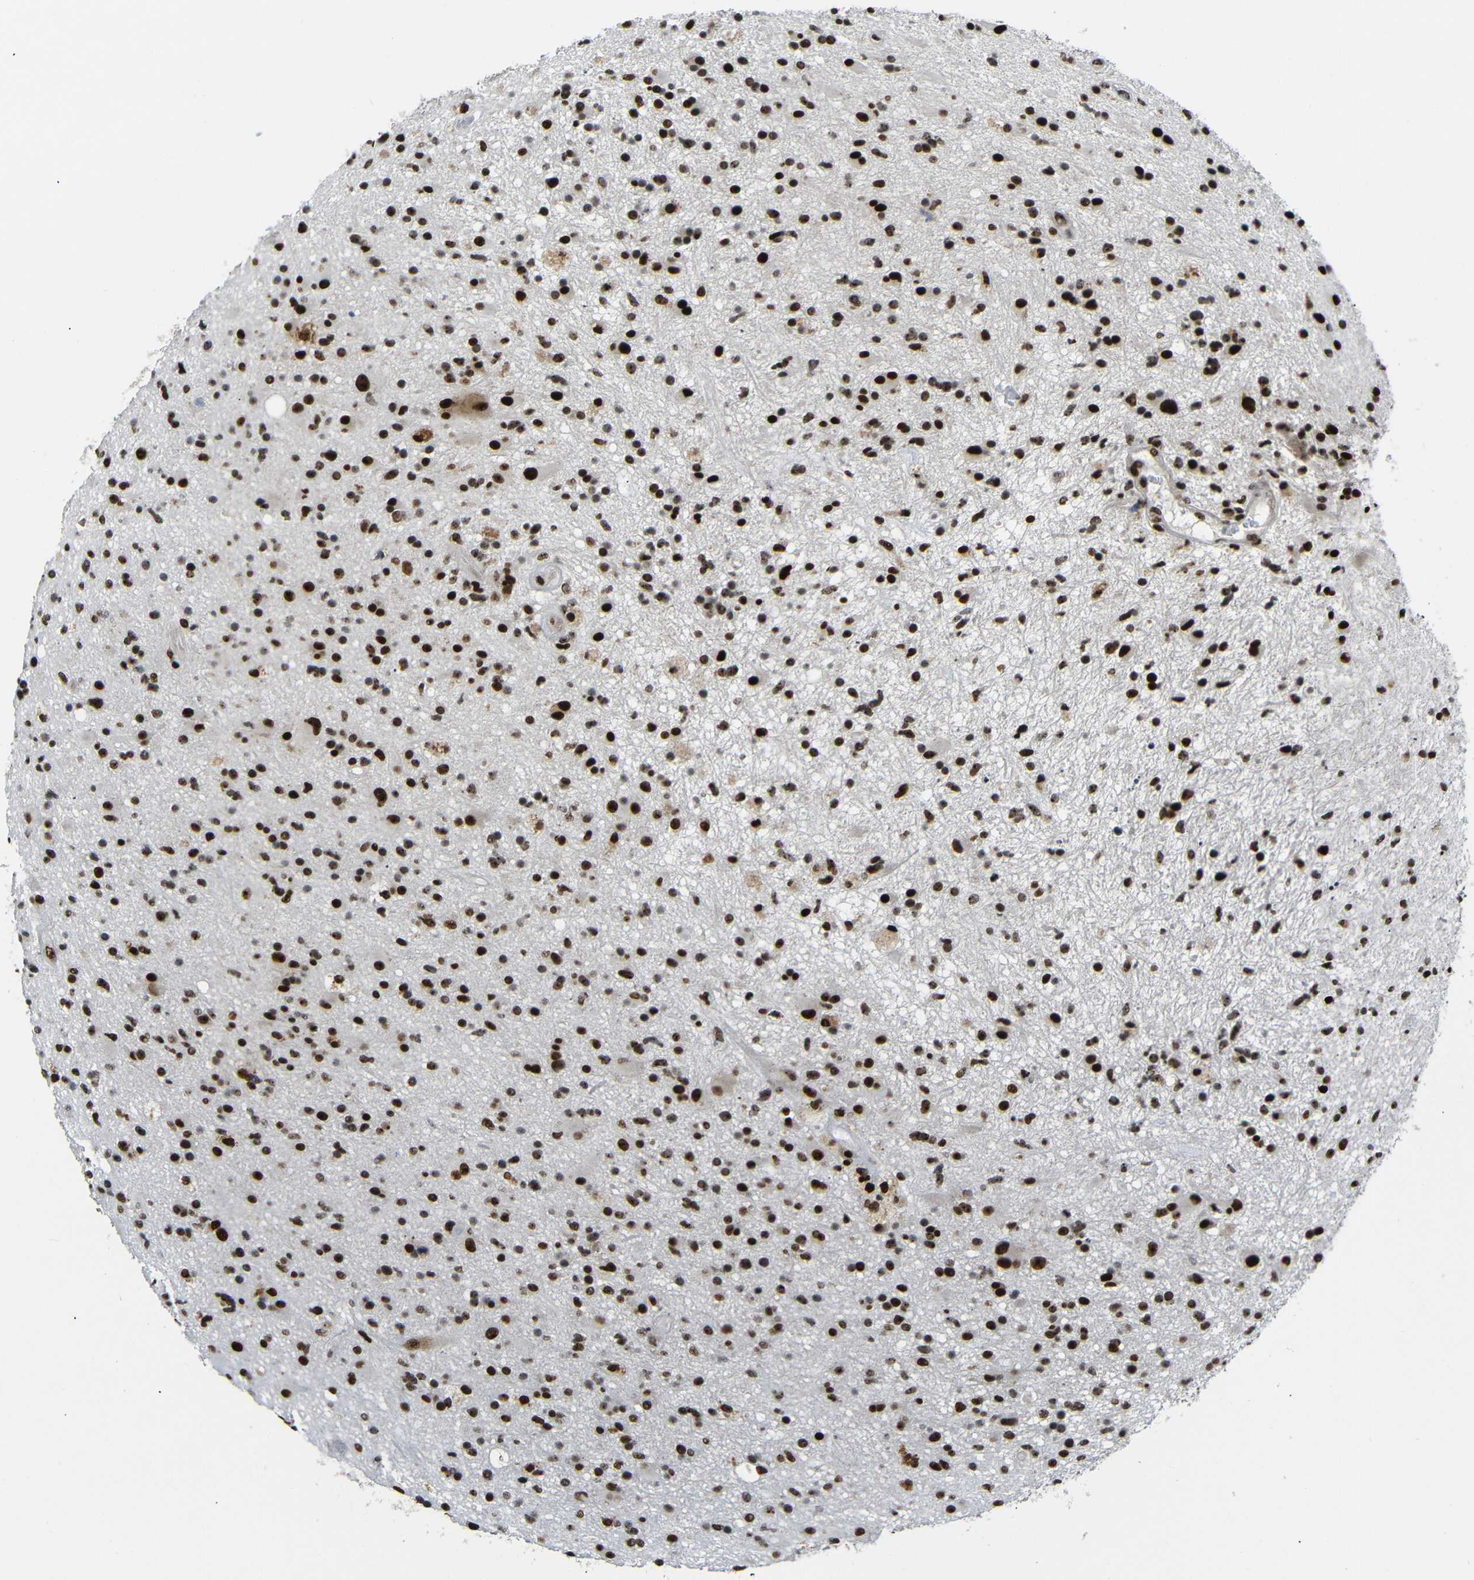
{"staining": {"intensity": "strong", "quantity": ">75%", "location": "nuclear"}, "tissue": "glioma", "cell_type": "Tumor cells", "image_type": "cancer", "snomed": [{"axis": "morphology", "description": "Glioma, malignant, High grade"}, {"axis": "topography", "description": "Brain"}], "caption": "Immunohistochemistry (IHC) (DAB) staining of human glioma shows strong nuclear protein staining in about >75% of tumor cells.", "gene": "SETDB2", "patient": {"sex": "male", "age": 33}}